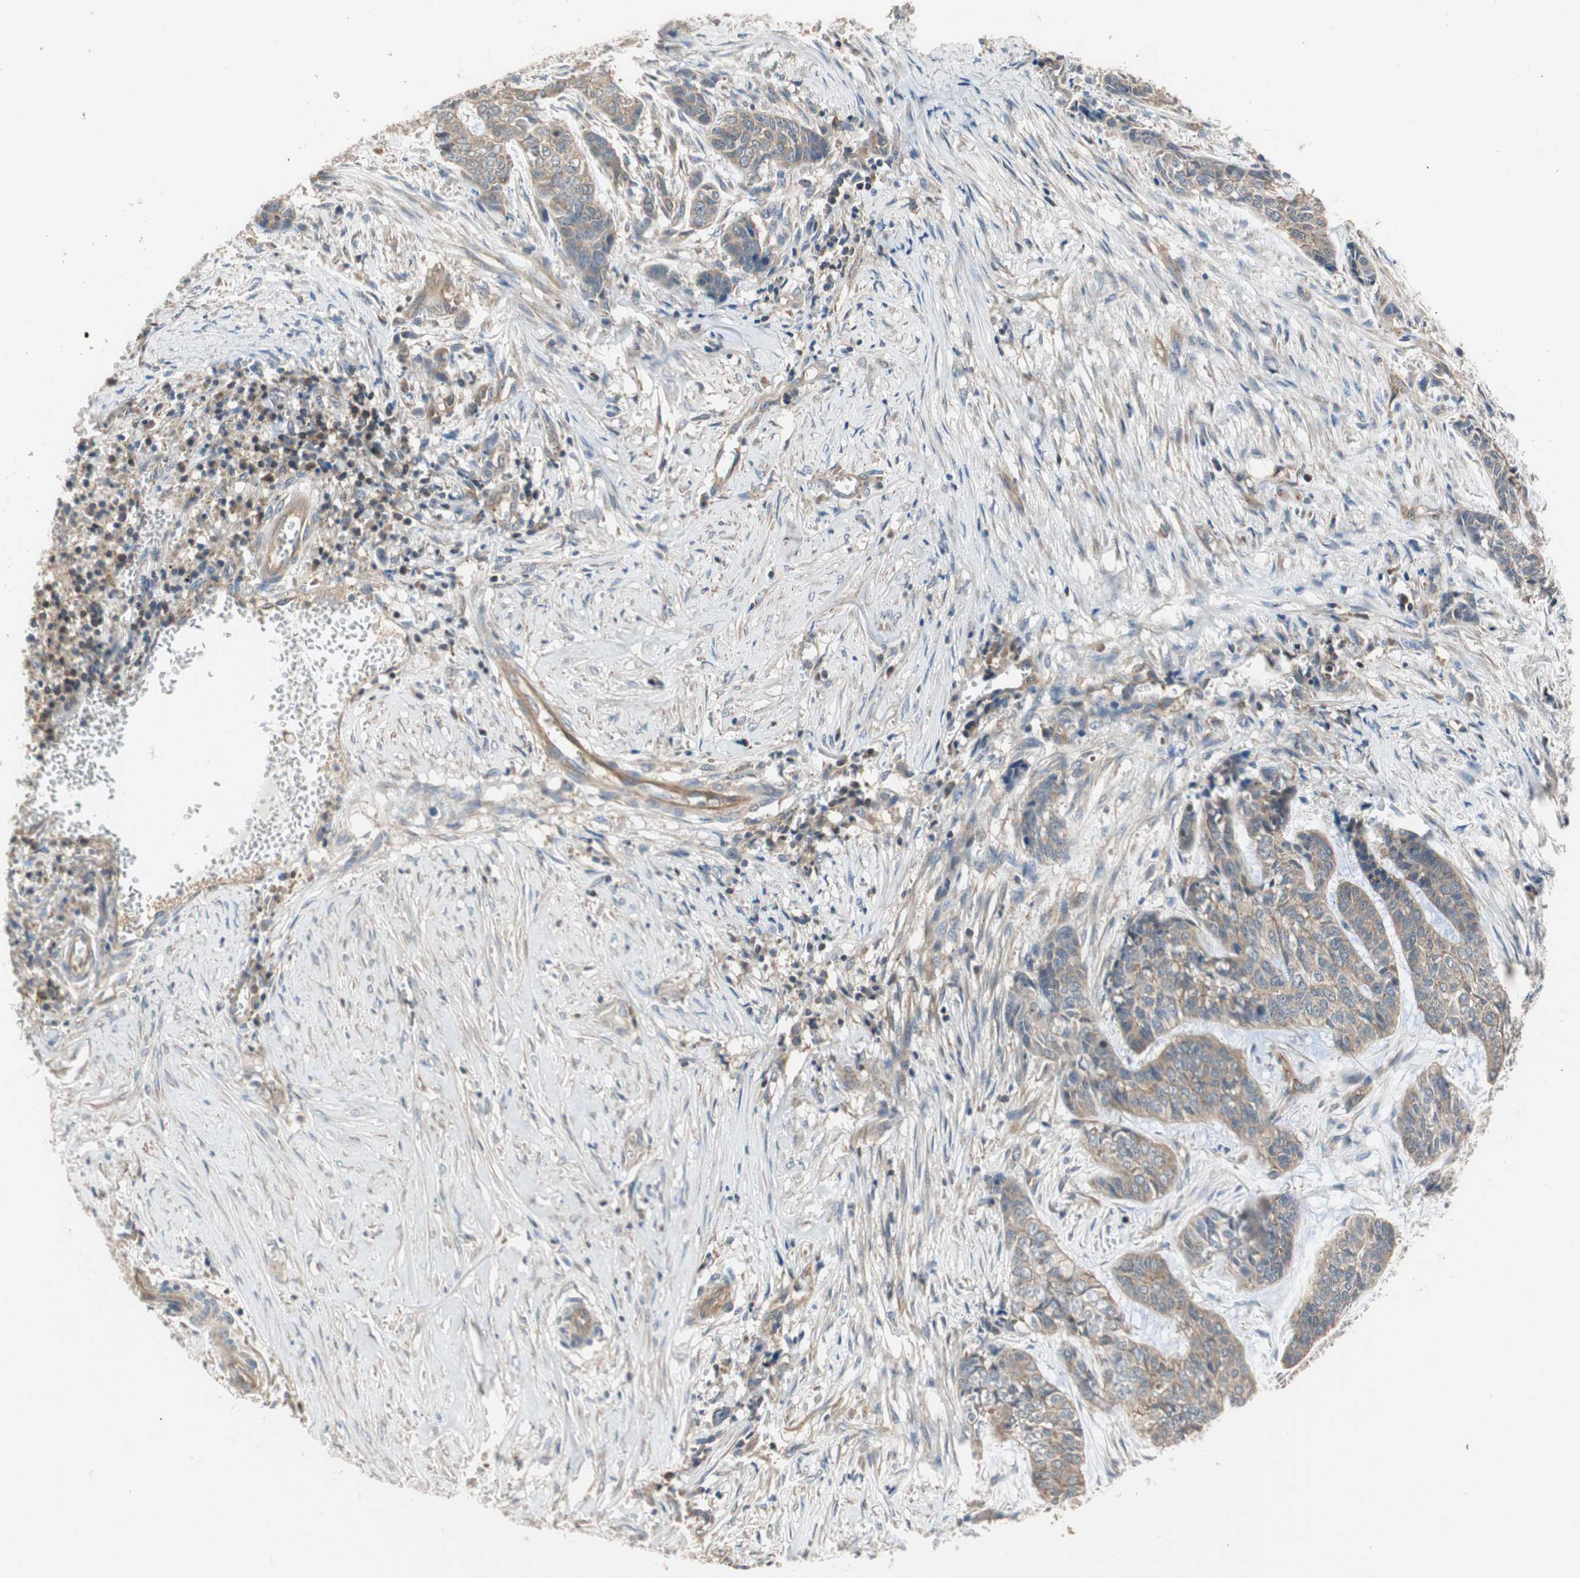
{"staining": {"intensity": "moderate", "quantity": ">75%", "location": "cytoplasmic/membranous"}, "tissue": "skin cancer", "cell_type": "Tumor cells", "image_type": "cancer", "snomed": [{"axis": "morphology", "description": "Basal cell carcinoma"}, {"axis": "topography", "description": "Skin"}], "caption": "The photomicrograph reveals staining of basal cell carcinoma (skin), revealing moderate cytoplasmic/membranous protein expression (brown color) within tumor cells.", "gene": "MAP4K2", "patient": {"sex": "female", "age": 64}}